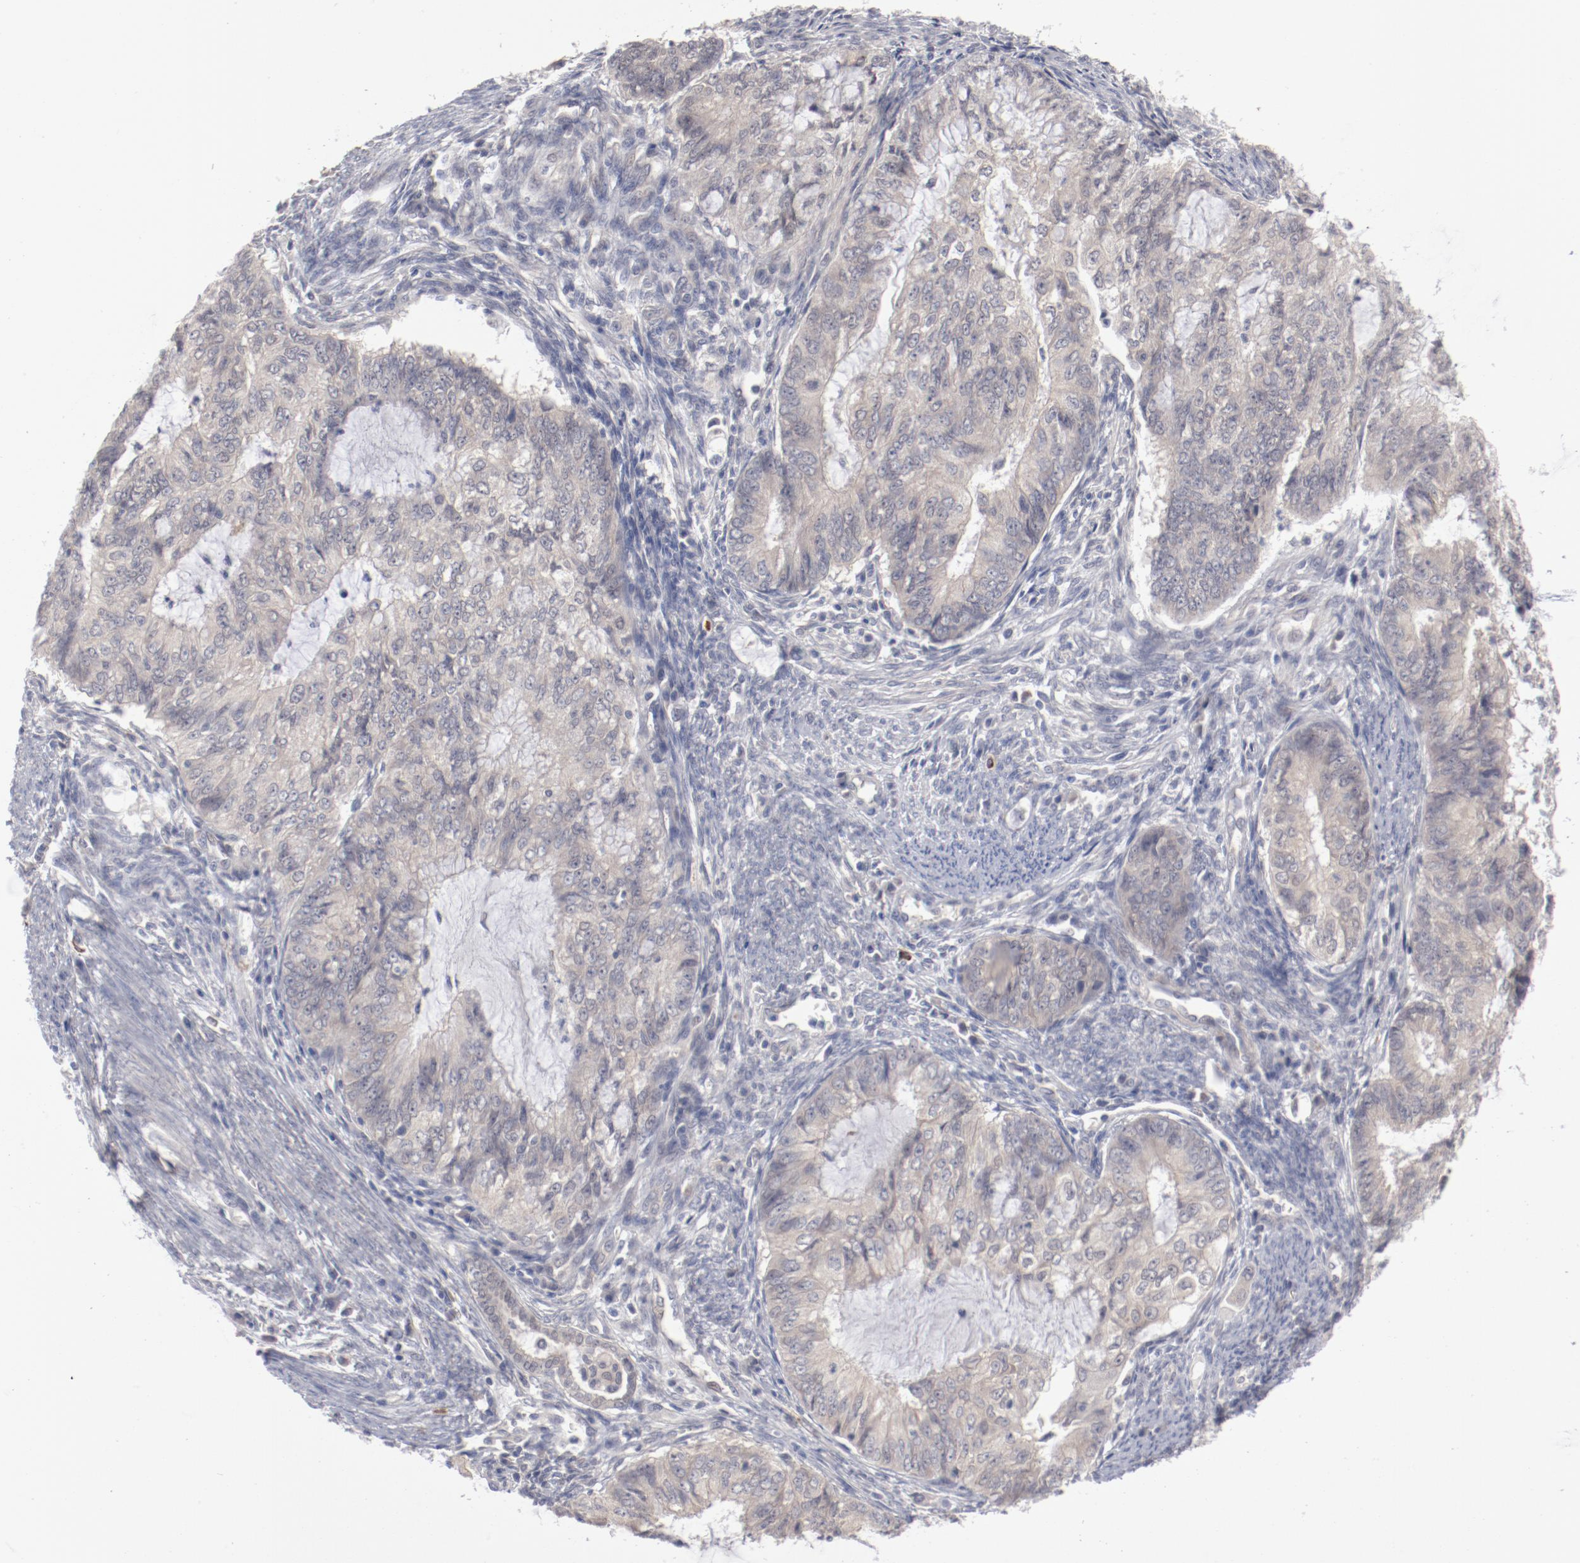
{"staining": {"intensity": "weak", "quantity": "25%-75%", "location": "cytoplasmic/membranous"}, "tissue": "endometrial cancer", "cell_type": "Tumor cells", "image_type": "cancer", "snomed": [{"axis": "morphology", "description": "Adenocarcinoma, NOS"}, {"axis": "topography", "description": "Endometrium"}], "caption": "A low amount of weak cytoplasmic/membranous positivity is seen in approximately 25%-75% of tumor cells in adenocarcinoma (endometrial) tissue. (DAB (3,3'-diaminobenzidine) IHC with brightfield microscopy, high magnification).", "gene": "SH3BGR", "patient": {"sex": "female", "age": 75}}